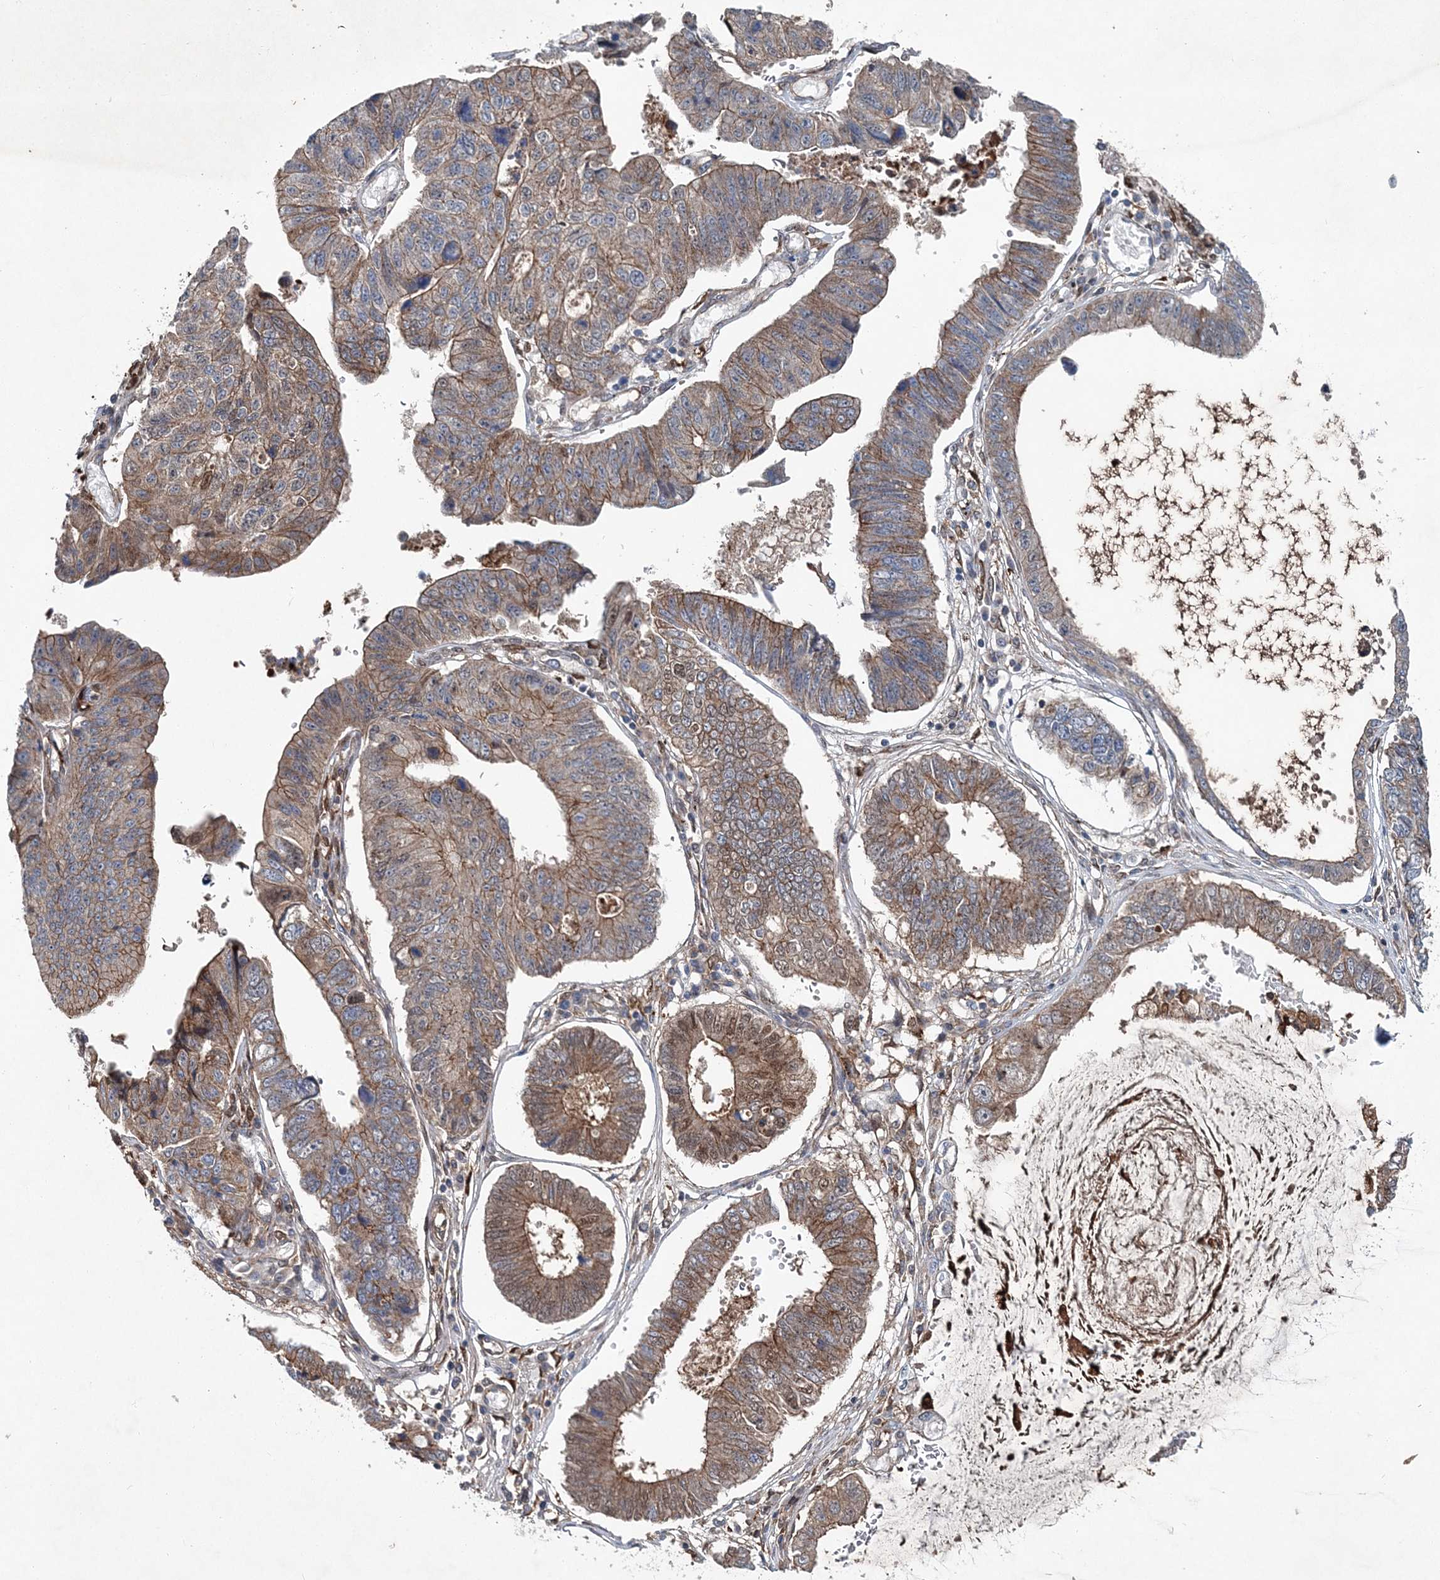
{"staining": {"intensity": "moderate", "quantity": ">75%", "location": "cytoplasmic/membranous"}, "tissue": "stomach cancer", "cell_type": "Tumor cells", "image_type": "cancer", "snomed": [{"axis": "morphology", "description": "Adenocarcinoma, NOS"}, {"axis": "topography", "description": "Stomach"}], "caption": "Stomach adenocarcinoma stained with a brown dye reveals moderate cytoplasmic/membranous positive expression in about >75% of tumor cells.", "gene": "SPOPL", "patient": {"sex": "male", "age": 59}}